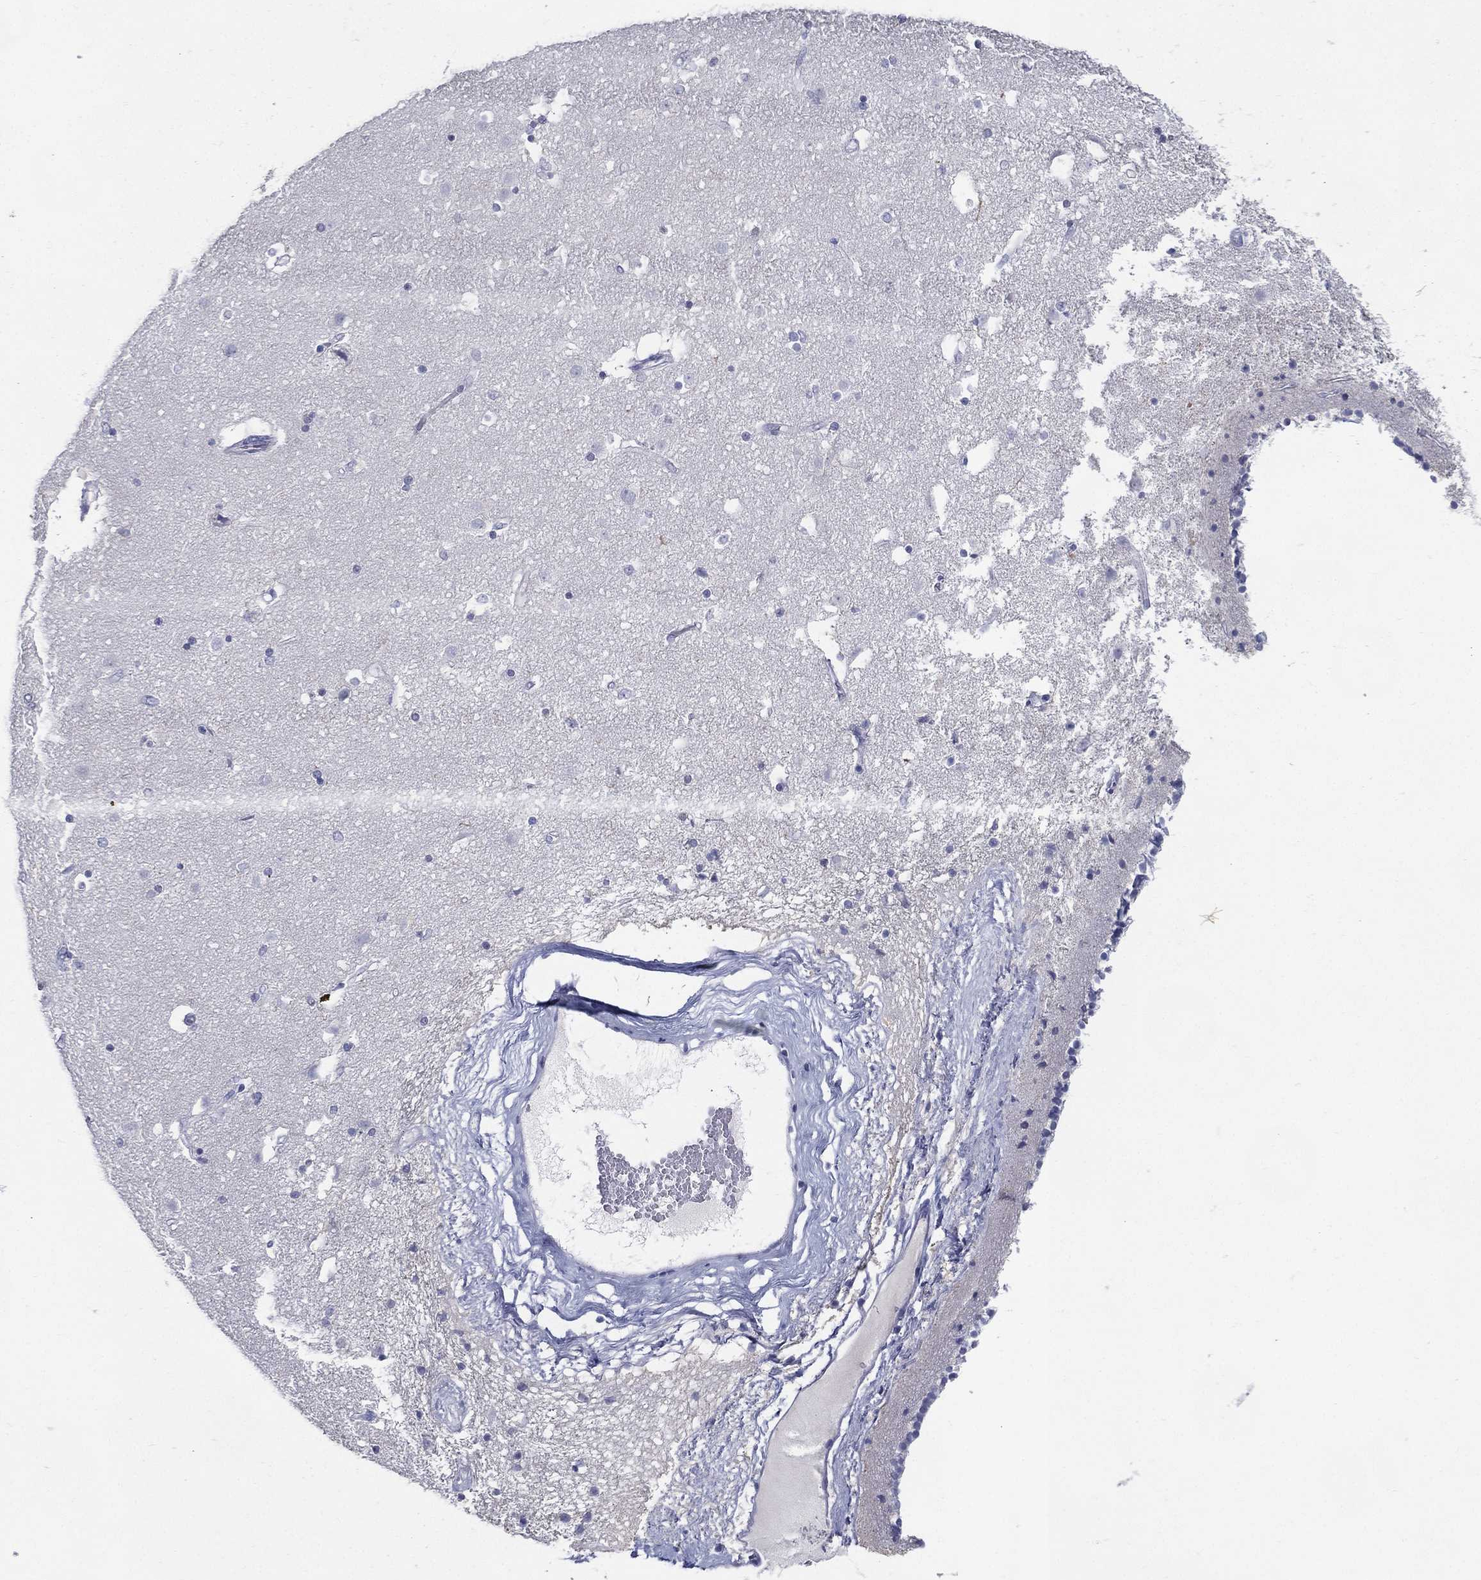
{"staining": {"intensity": "negative", "quantity": "none", "location": "none"}, "tissue": "caudate", "cell_type": "Glial cells", "image_type": "normal", "snomed": [{"axis": "morphology", "description": "Normal tissue, NOS"}, {"axis": "topography", "description": "Lateral ventricle wall"}], "caption": "This is a micrograph of immunohistochemistry staining of unremarkable caudate, which shows no expression in glial cells.", "gene": "KIF2C", "patient": {"sex": "female", "age": 71}}